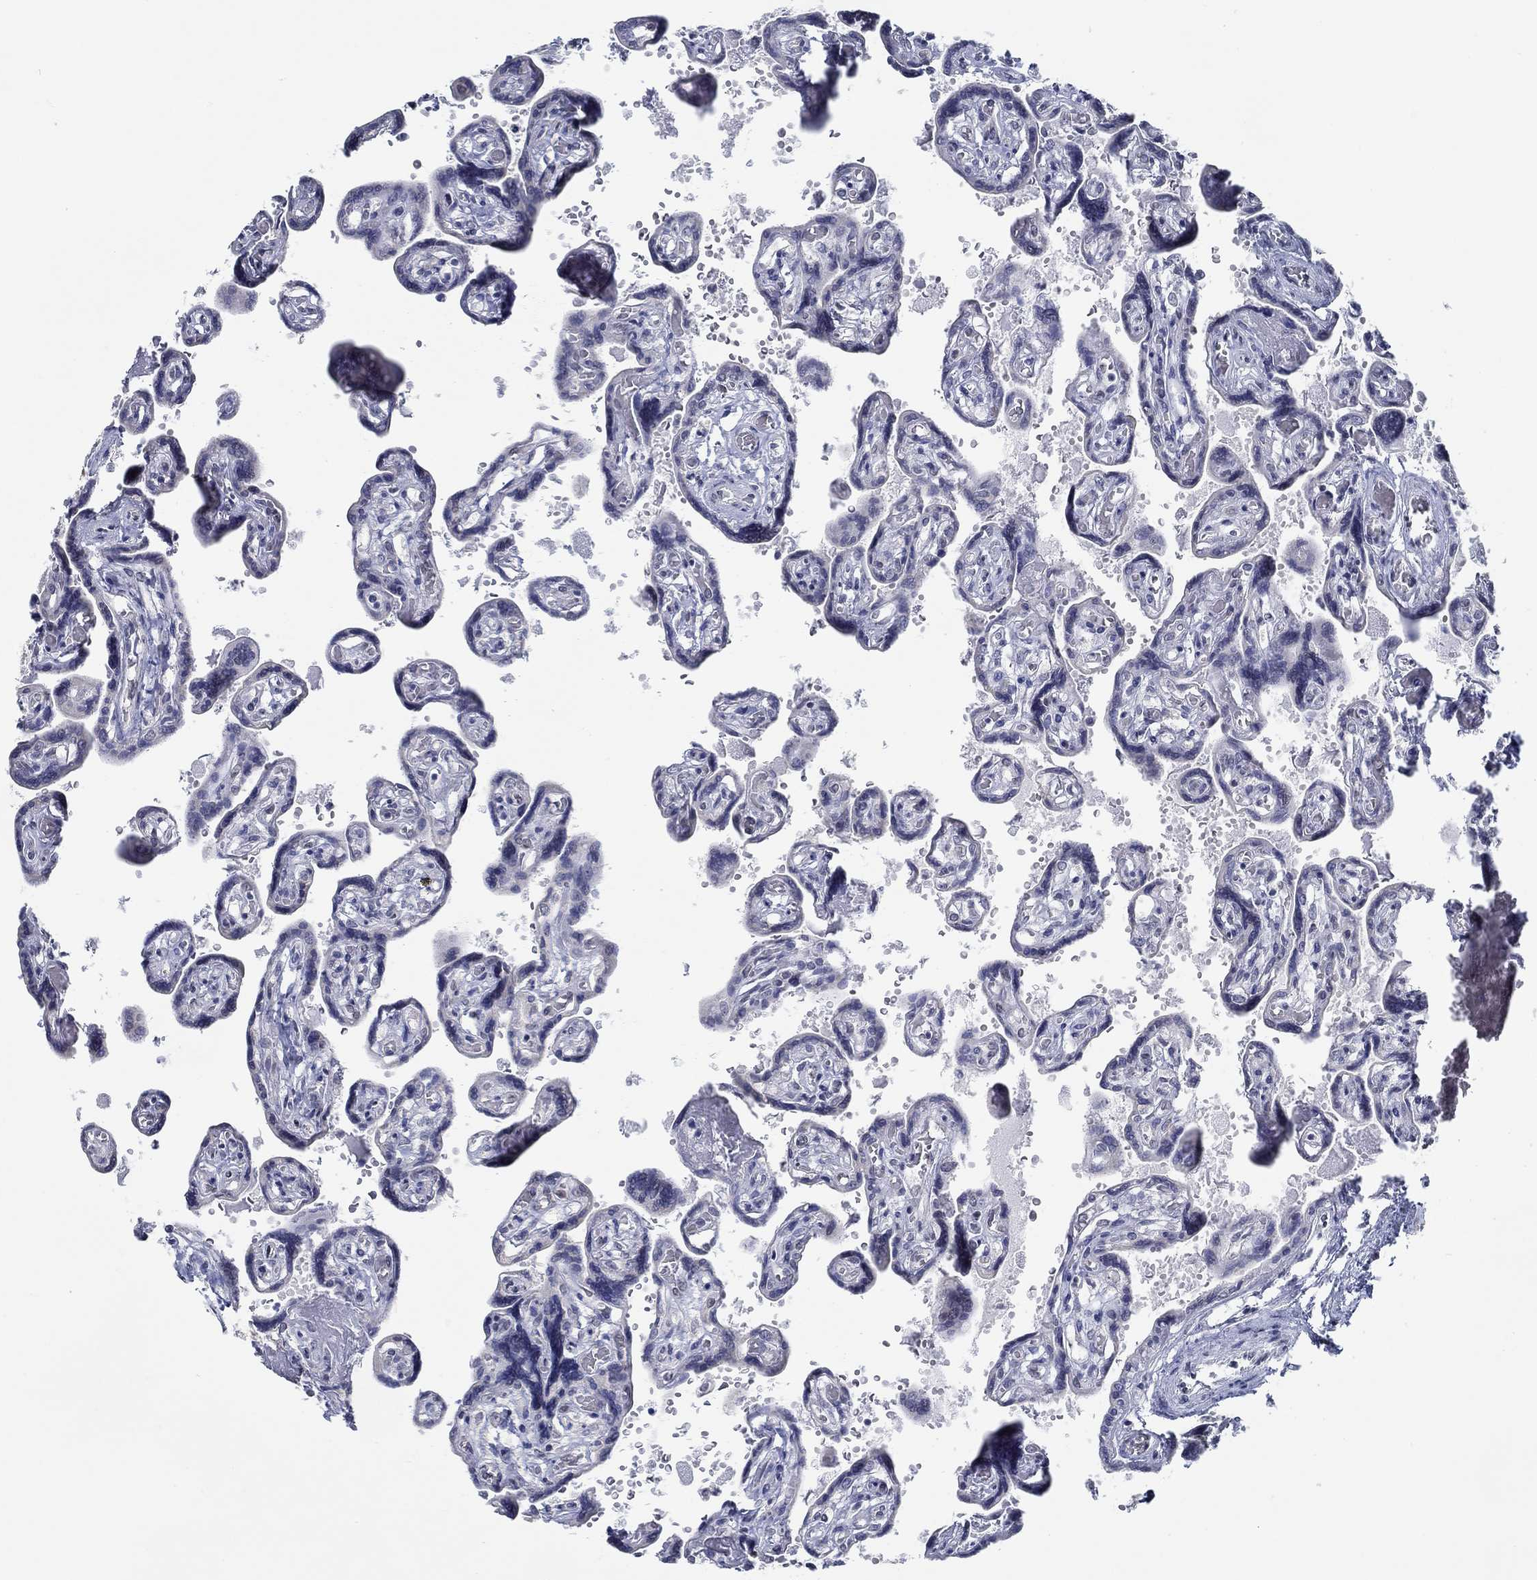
{"staining": {"intensity": "negative", "quantity": "none", "location": "none"}, "tissue": "placenta", "cell_type": "Decidual cells", "image_type": "normal", "snomed": [{"axis": "morphology", "description": "Normal tissue, NOS"}, {"axis": "topography", "description": "Placenta"}], "caption": "Immunohistochemistry image of unremarkable placenta: human placenta stained with DAB (3,3'-diaminobenzidine) shows no significant protein expression in decidual cells.", "gene": "NUP155", "patient": {"sex": "female", "age": 32}}